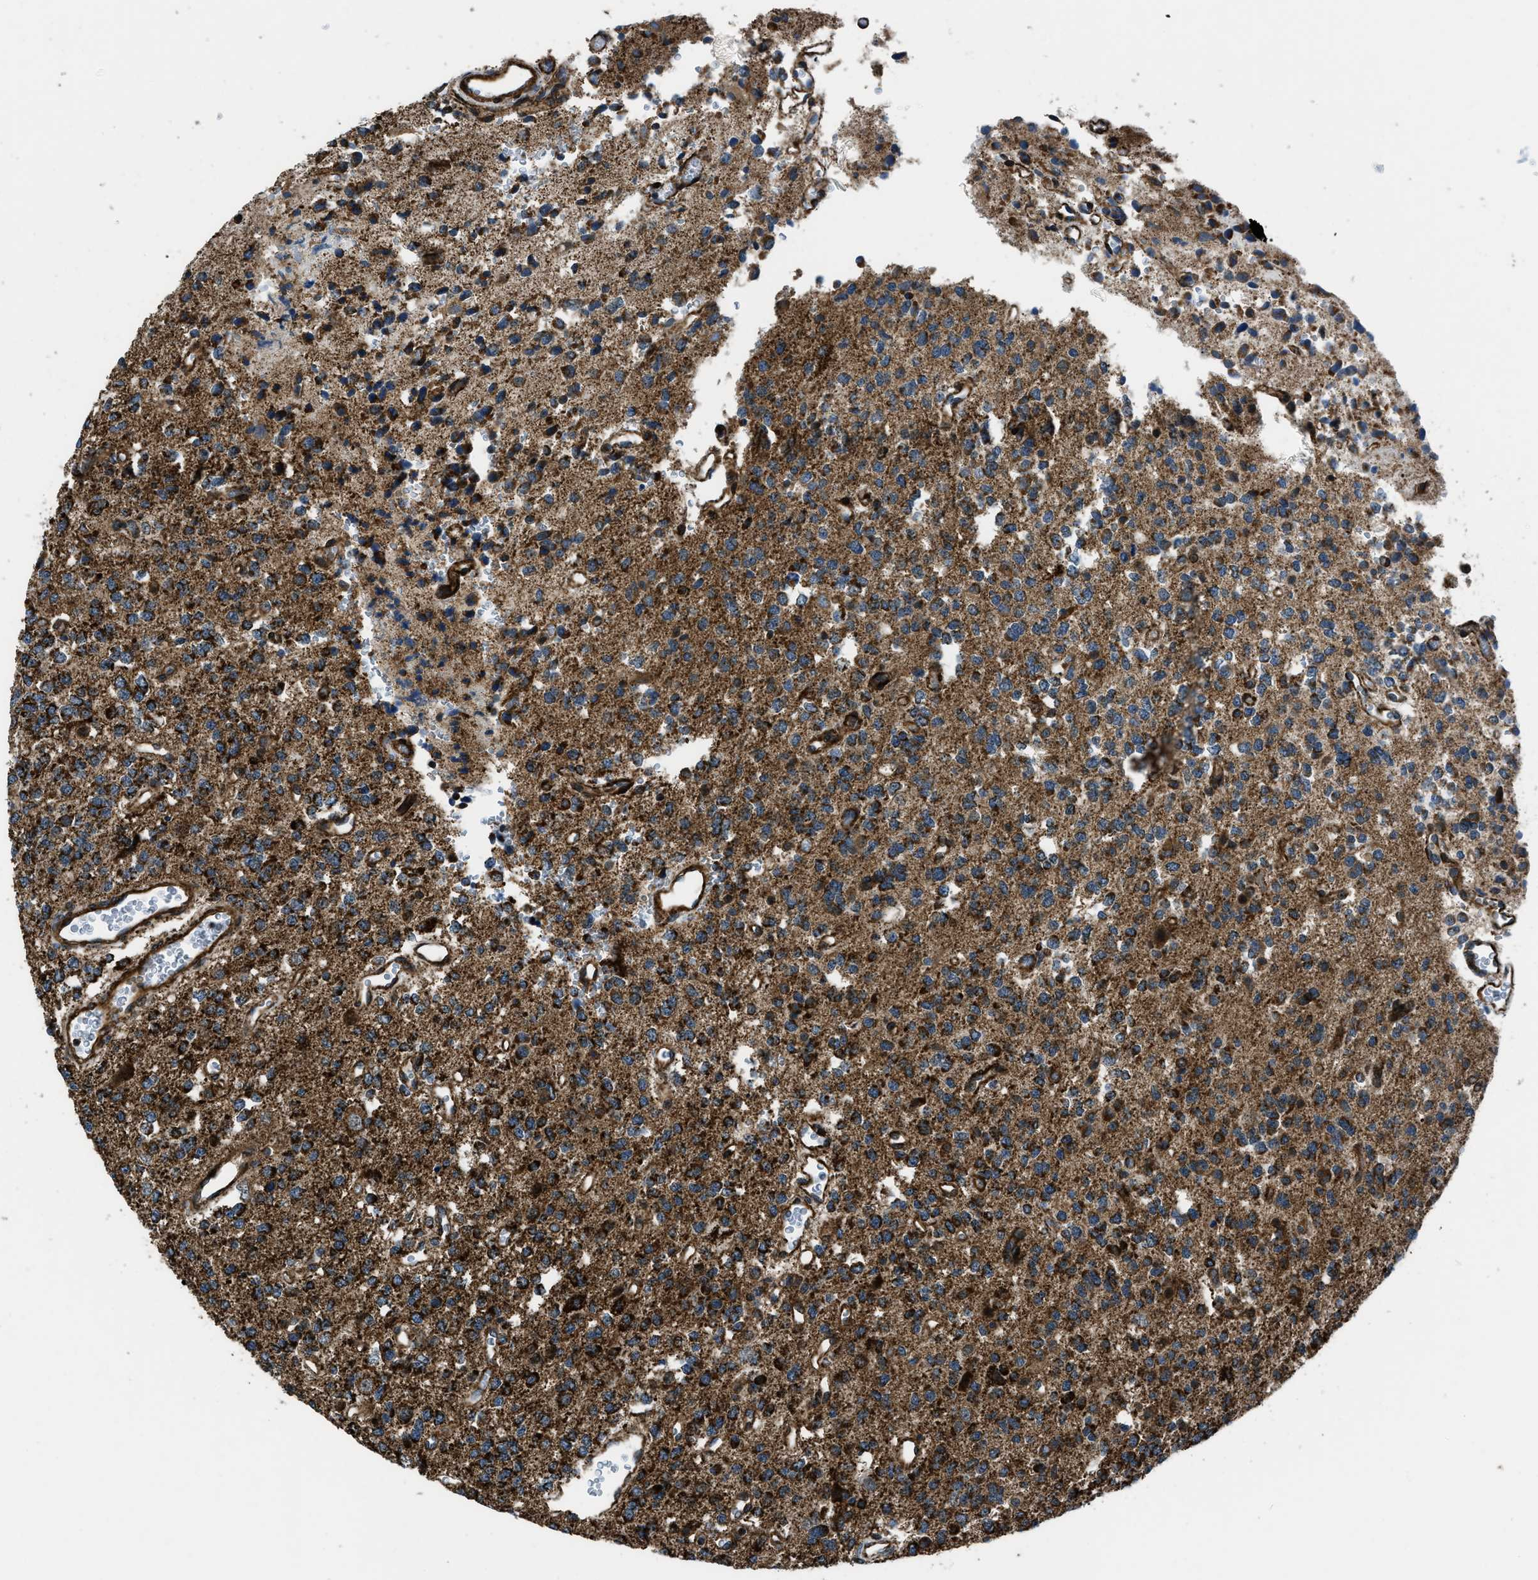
{"staining": {"intensity": "strong", "quantity": ">75%", "location": "cytoplasmic/membranous"}, "tissue": "glioma", "cell_type": "Tumor cells", "image_type": "cancer", "snomed": [{"axis": "morphology", "description": "Glioma, malignant, Low grade"}, {"axis": "topography", "description": "Brain"}], "caption": "Immunohistochemistry (IHC) image of neoplastic tissue: human malignant low-grade glioma stained using IHC shows high levels of strong protein expression localized specifically in the cytoplasmic/membranous of tumor cells, appearing as a cytoplasmic/membranous brown color.", "gene": "GSDME", "patient": {"sex": "male", "age": 38}}